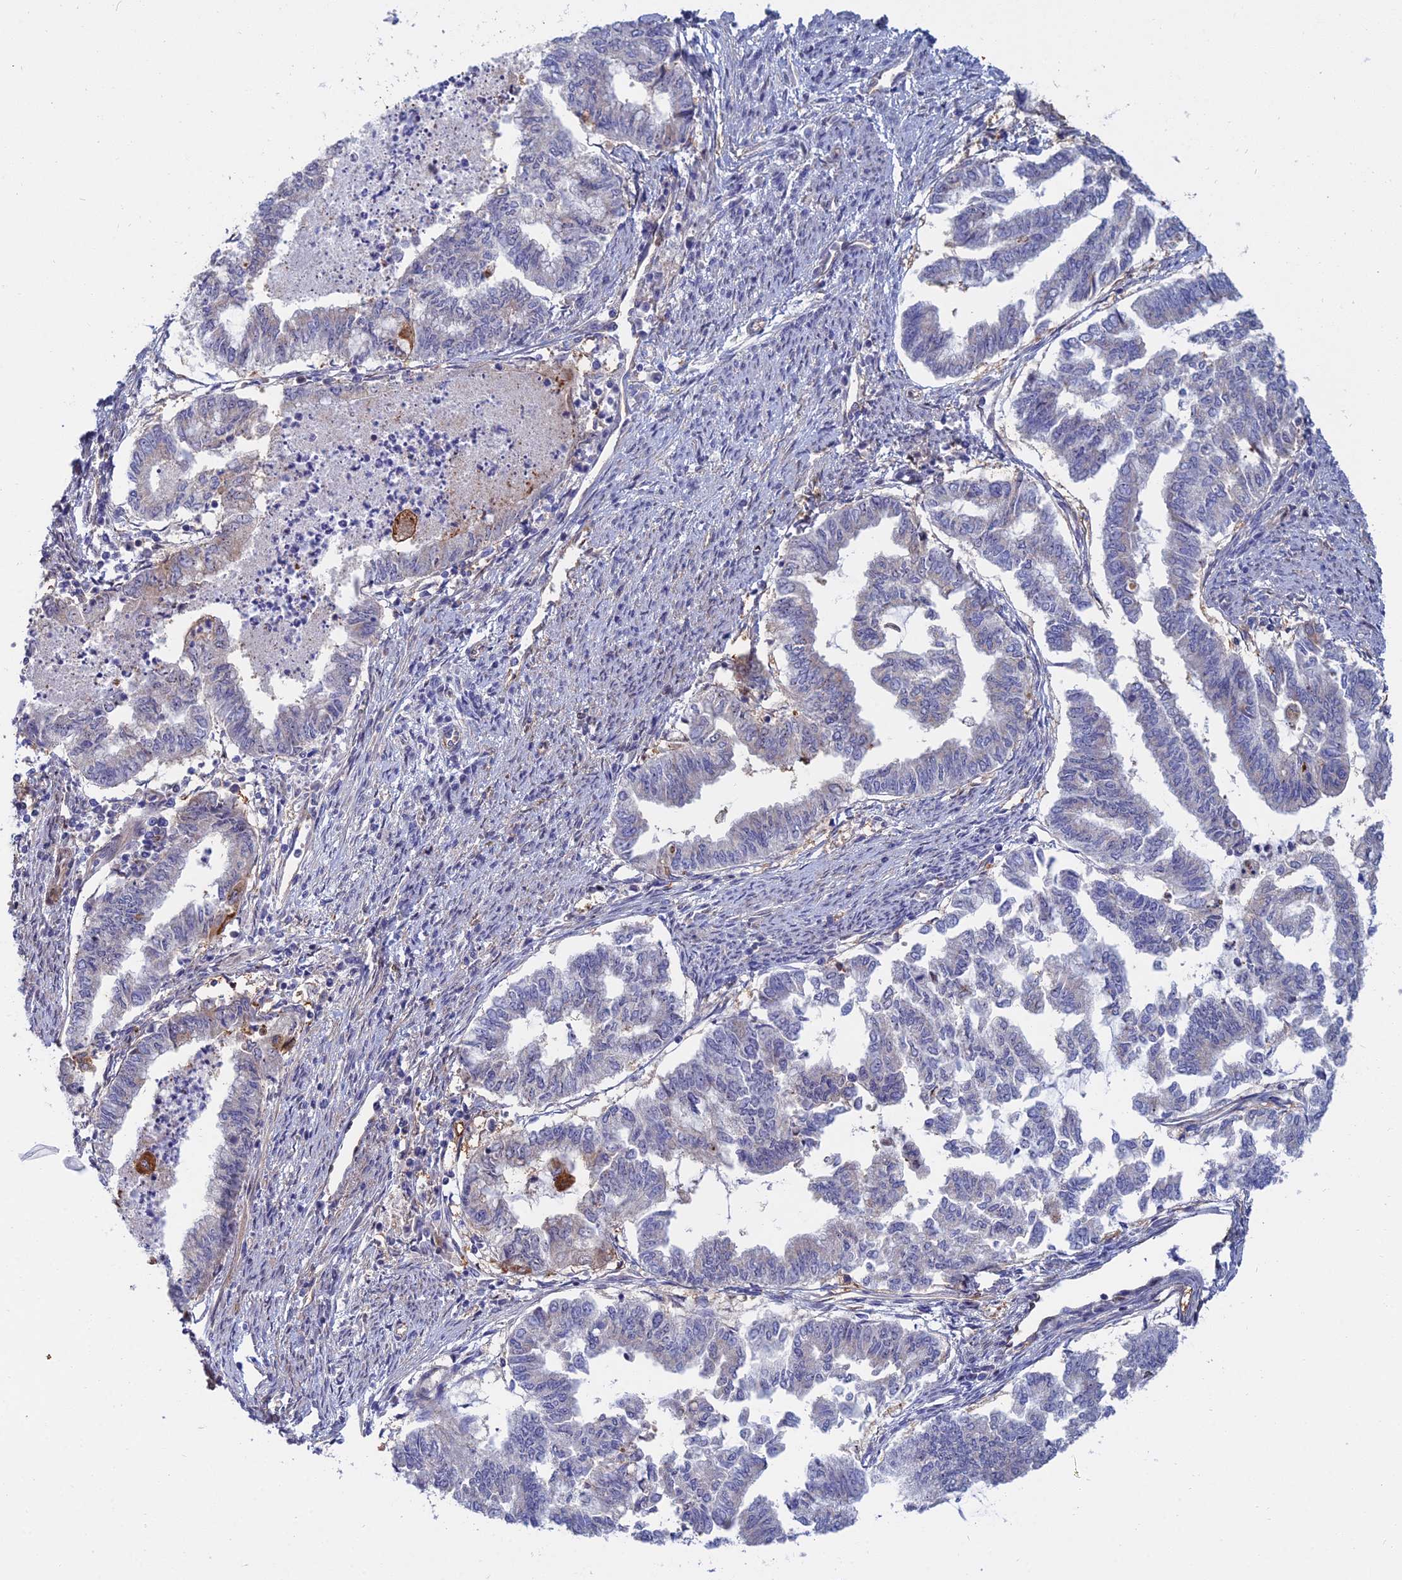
{"staining": {"intensity": "negative", "quantity": "none", "location": "none"}, "tissue": "endometrial cancer", "cell_type": "Tumor cells", "image_type": "cancer", "snomed": [{"axis": "morphology", "description": "Adenocarcinoma, NOS"}, {"axis": "topography", "description": "Endometrium"}], "caption": "High magnification brightfield microscopy of adenocarcinoma (endometrial) stained with DAB (brown) and counterstained with hematoxylin (blue): tumor cells show no significant expression. (DAB (3,3'-diaminobenzidine) immunohistochemistry visualized using brightfield microscopy, high magnification).", "gene": "TRIM43B", "patient": {"sex": "female", "age": 79}}